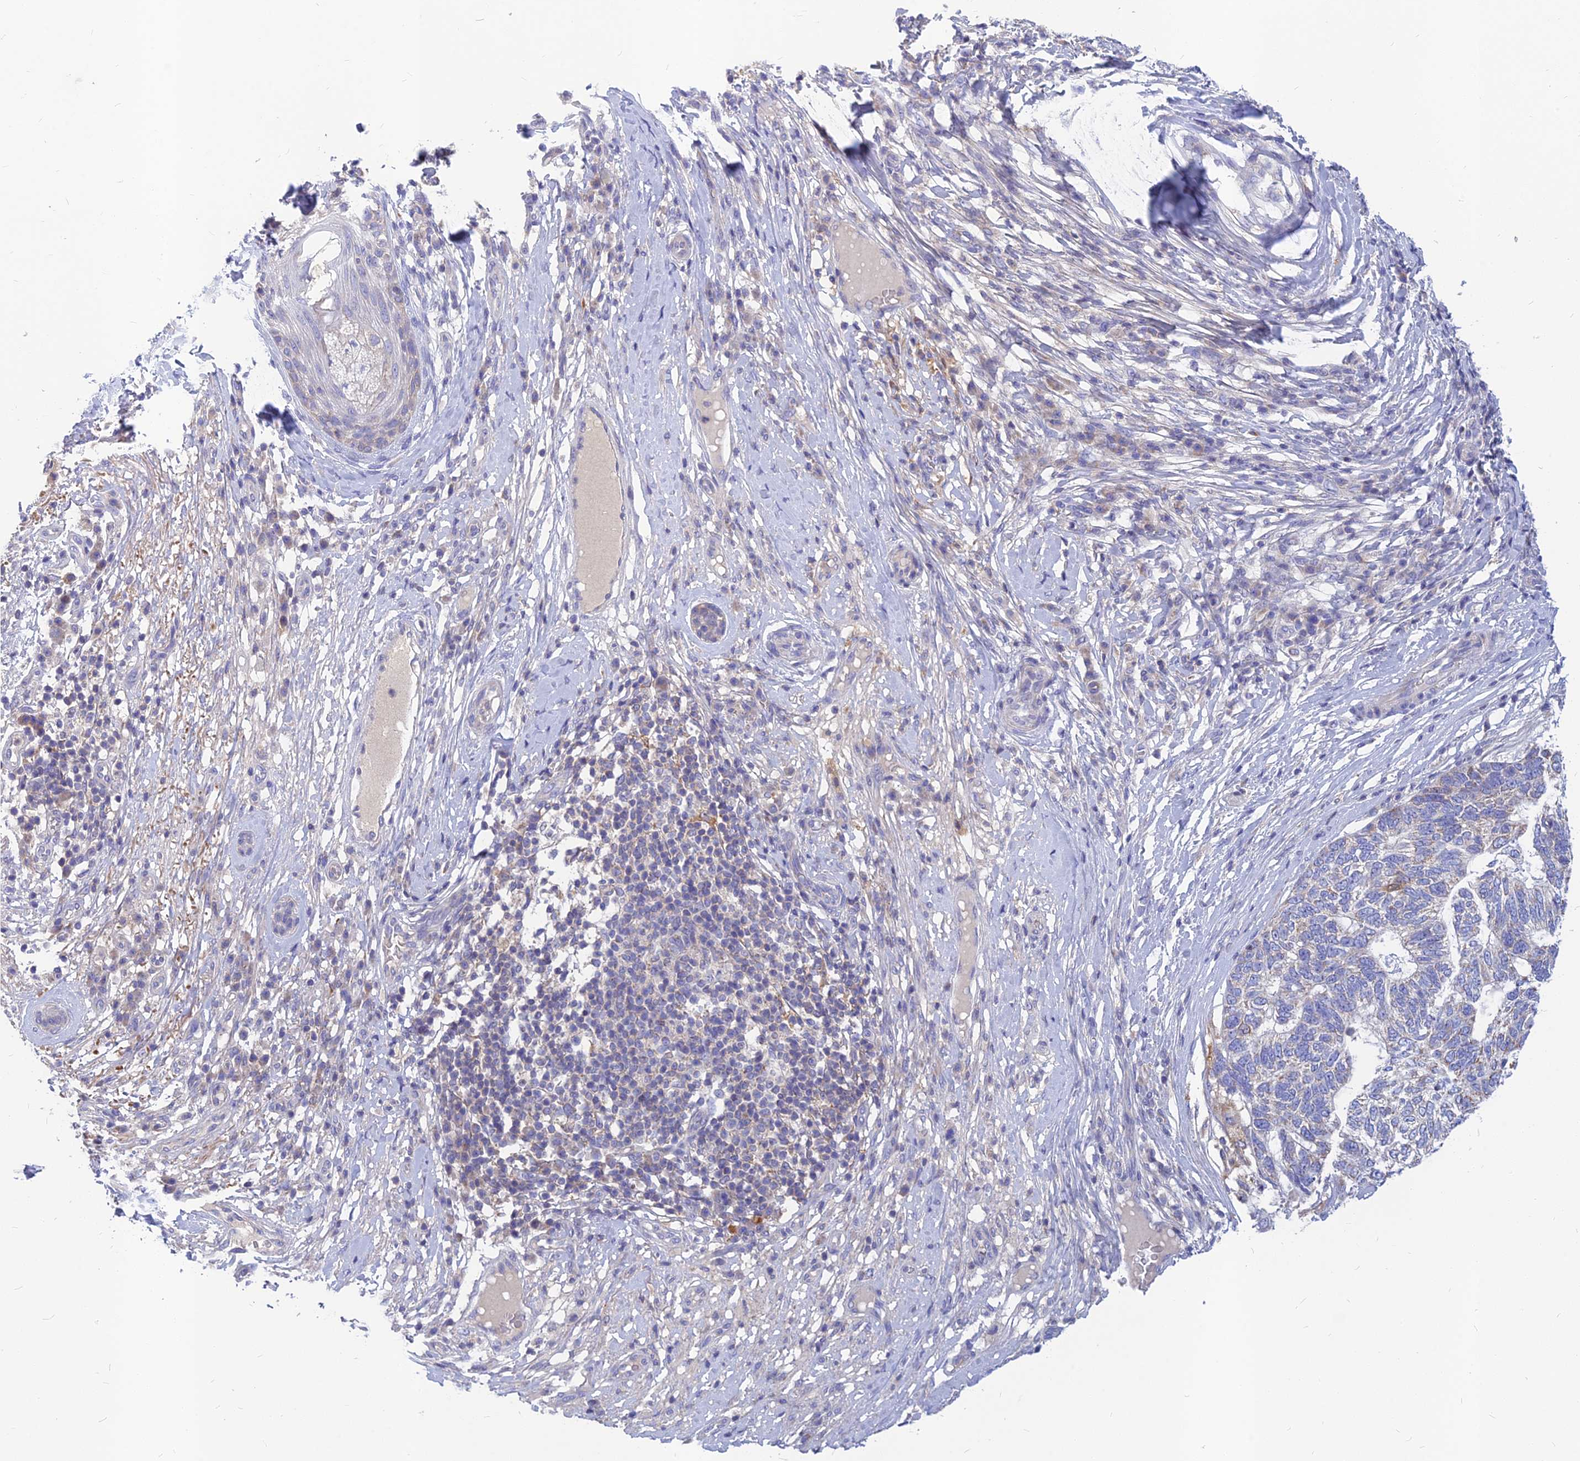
{"staining": {"intensity": "negative", "quantity": "none", "location": "none"}, "tissue": "skin cancer", "cell_type": "Tumor cells", "image_type": "cancer", "snomed": [{"axis": "morphology", "description": "Basal cell carcinoma"}, {"axis": "topography", "description": "Skin"}], "caption": "High power microscopy histopathology image of an IHC image of skin cancer, revealing no significant positivity in tumor cells.", "gene": "CACNA1B", "patient": {"sex": "female", "age": 65}}